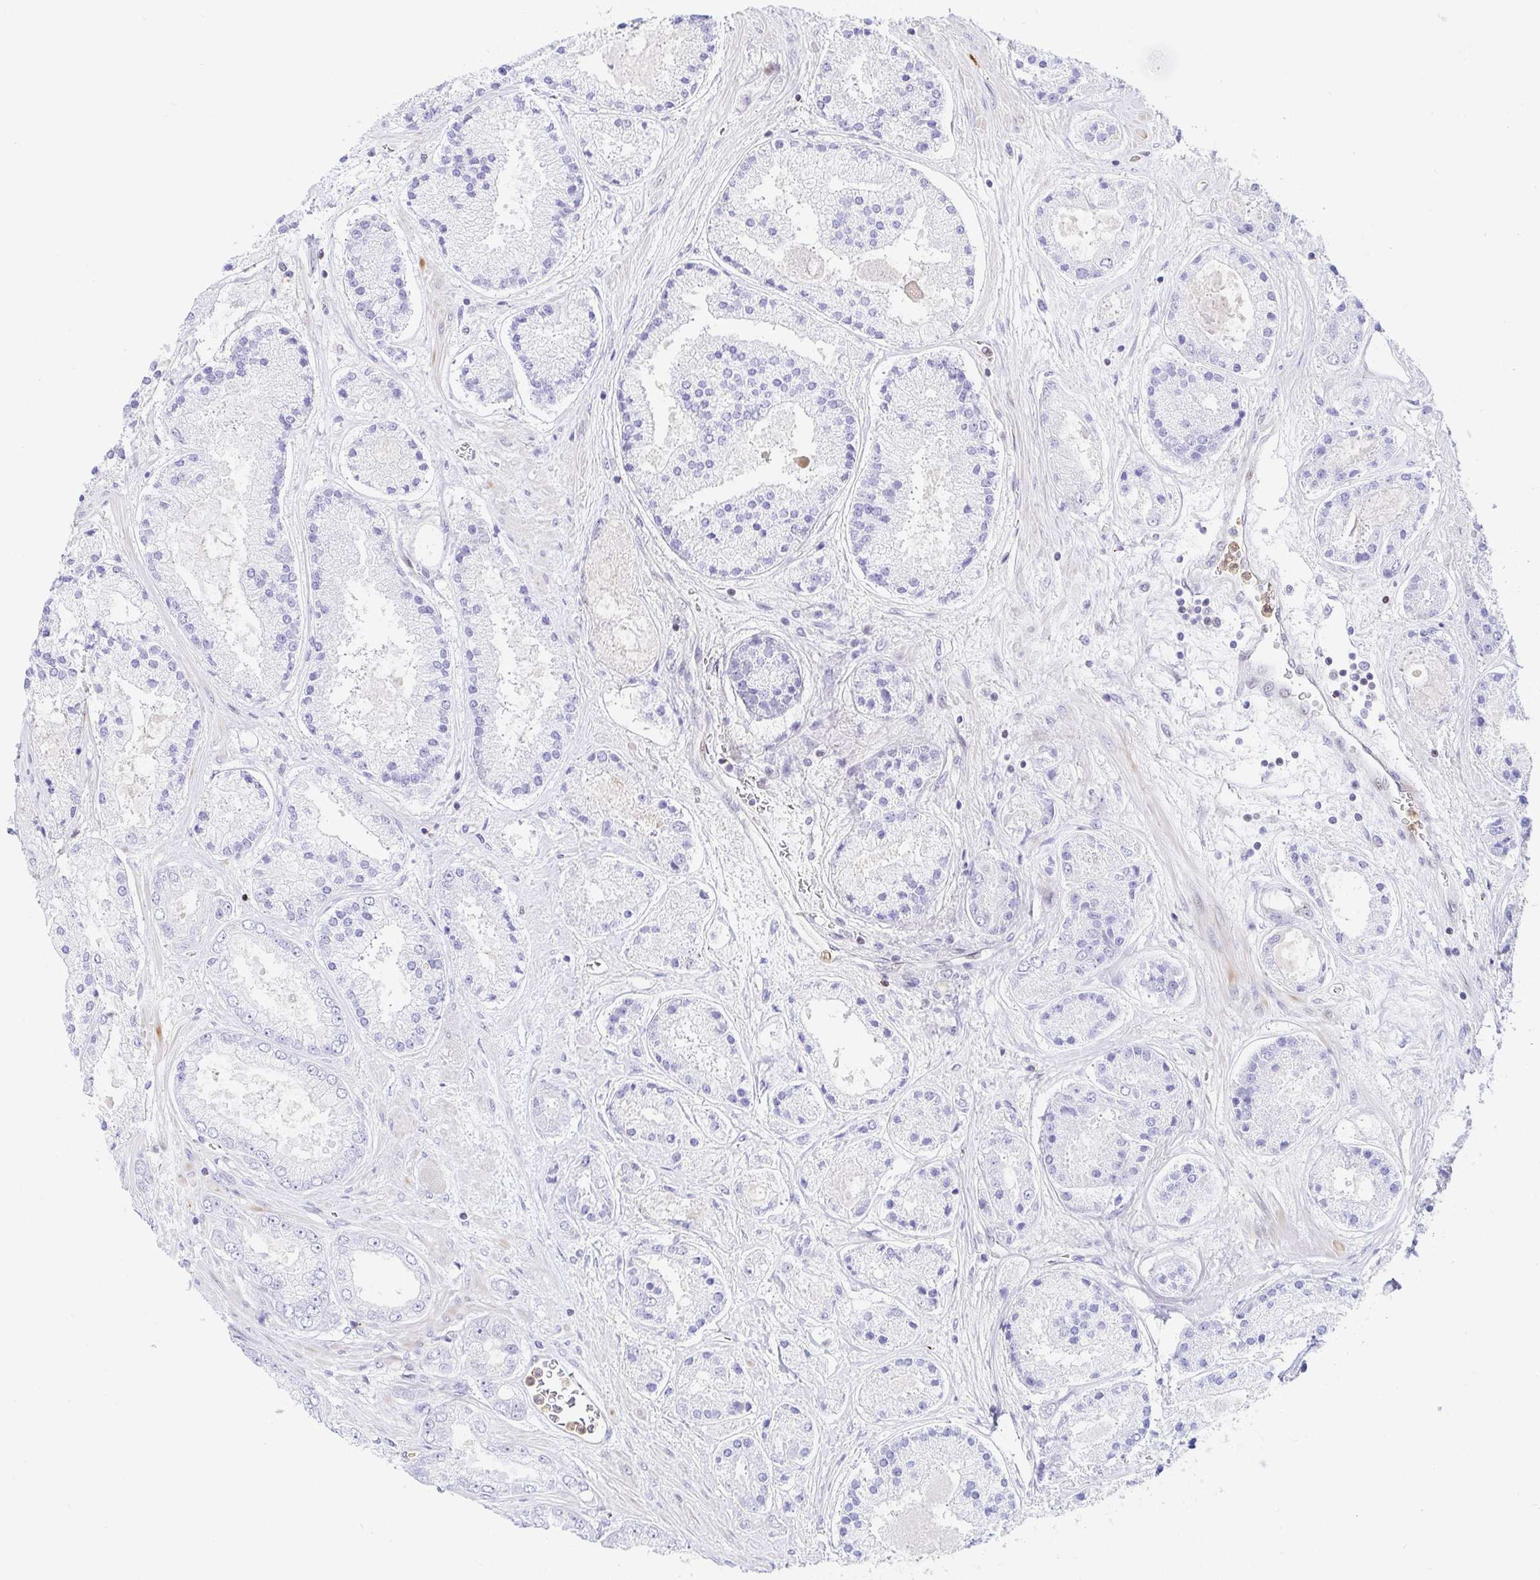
{"staining": {"intensity": "negative", "quantity": "none", "location": "none"}, "tissue": "prostate cancer", "cell_type": "Tumor cells", "image_type": "cancer", "snomed": [{"axis": "morphology", "description": "Adenocarcinoma, High grade"}, {"axis": "topography", "description": "Prostate"}], "caption": "Adenocarcinoma (high-grade) (prostate) was stained to show a protein in brown. There is no significant staining in tumor cells. (DAB (3,3'-diaminobenzidine) immunohistochemistry visualized using brightfield microscopy, high magnification).", "gene": "HINFP", "patient": {"sex": "male", "age": 67}}